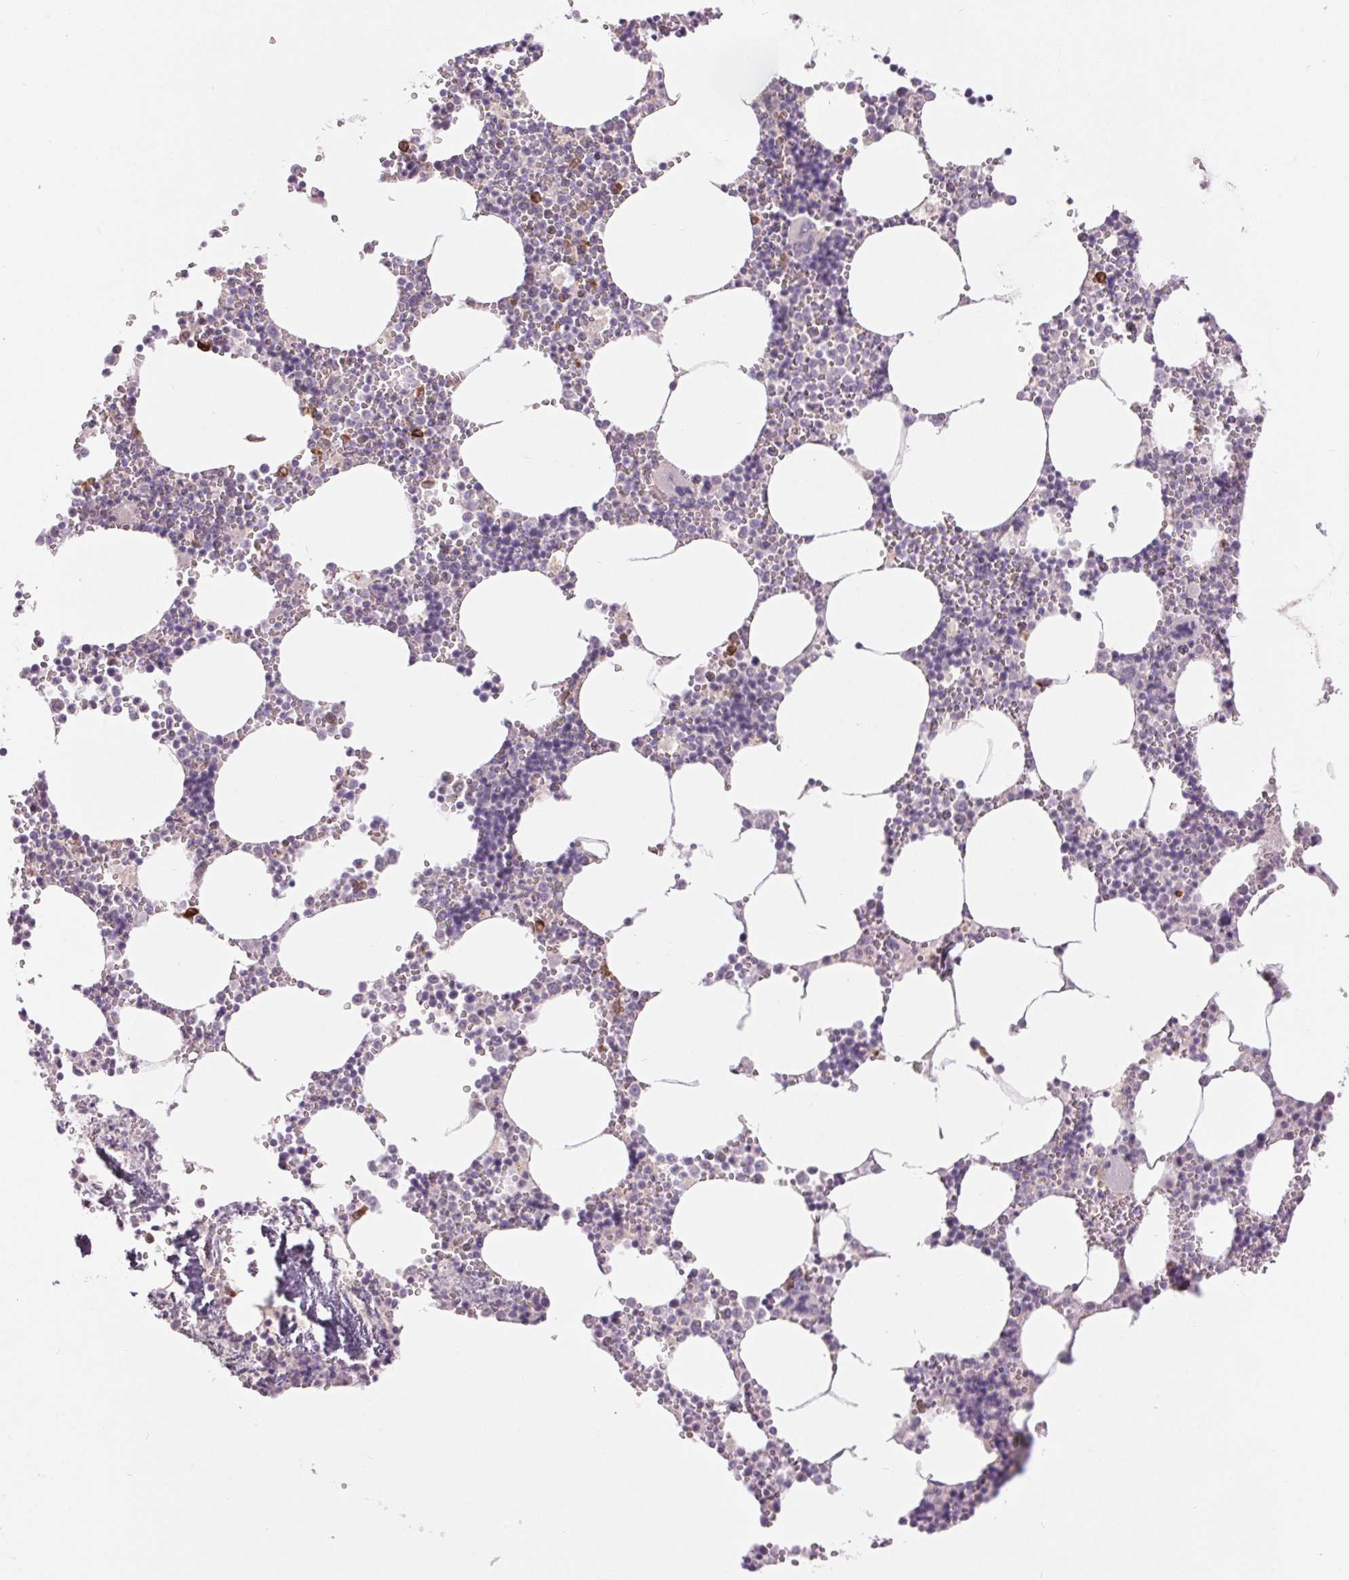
{"staining": {"intensity": "moderate", "quantity": "<25%", "location": "cytoplasmic/membranous"}, "tissue": "bone marrow", "cell_type": "Hematopoietic cells", "image_type": "normal", "snomed": [{"axis": "morphology", "description": "Normal tissue, NOS"}, {"axis": "topography", "description": "Bone marrow"}], "caption": "The photomicrograph exhibits immunohistochemical staining of unremarkable bone marrow. There is moderate cytoplasmic/membranous expression is identified in approximately <25% of hematopoietic cells.", "gene": "METTL17", "patient": {"sex": "male", "age": 54}}